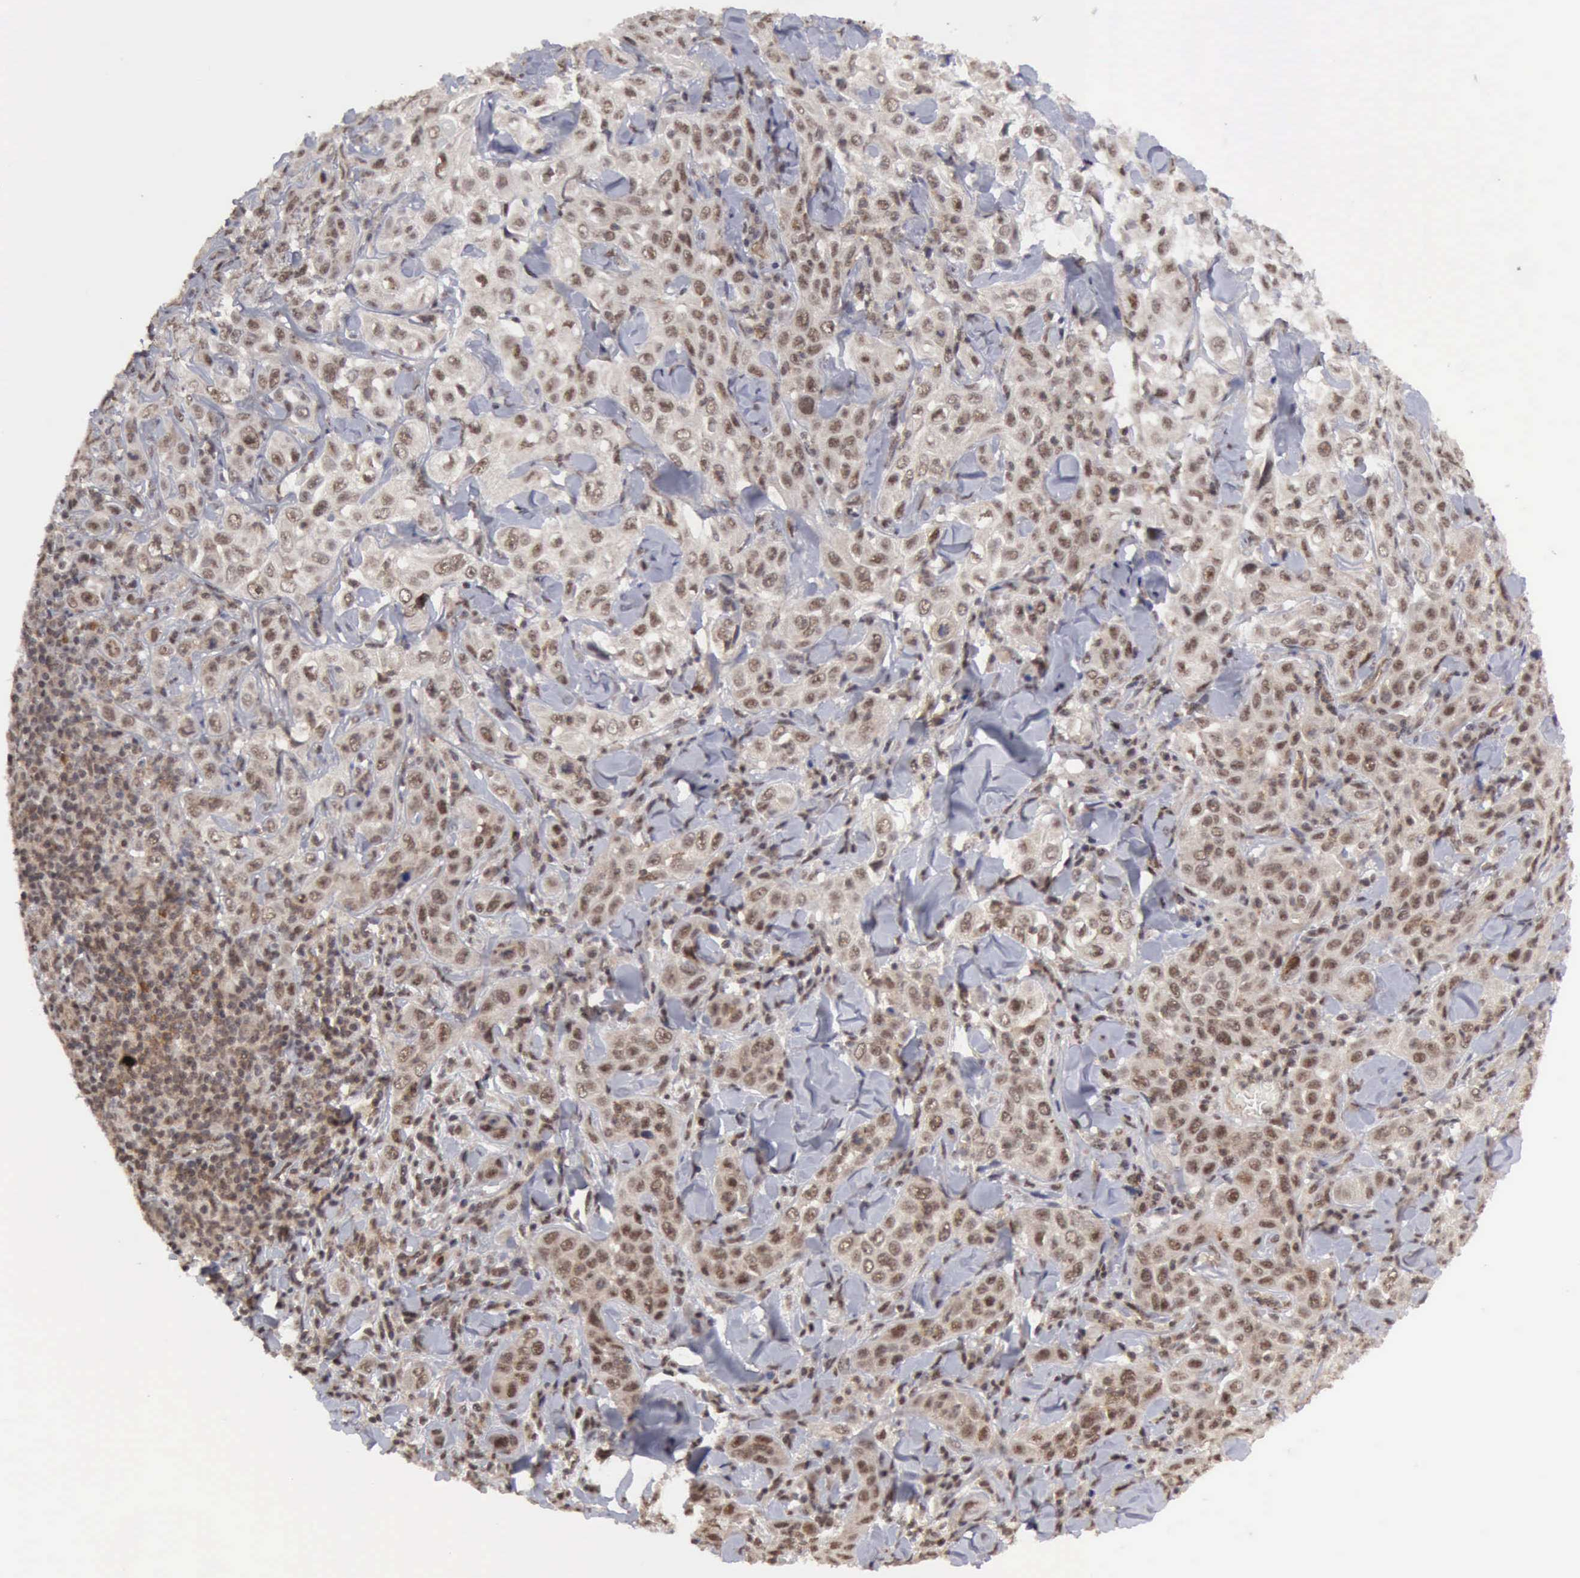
{"staining": {"intensity": "moderate", "quantity": ">75%", "location": "nuclear"}, "tissue": "skin cancer", "cell_type": "Tumor cells", "image_type": "cancer", "snomed": [{"axis": "morphology", "description": "Squamous cell carcinoma, NOS"}, {"axis": "topography", "description": "Skin"}], "caption": "Moderate nuclear expression for a protein is present in approximately >75% of tumor cells of skin cancer (squamous cell carcinoma) using immunohistochemistry (IHC).", "gene": "CDKN2A", "patient": {"sex": "male", "age": 84}}